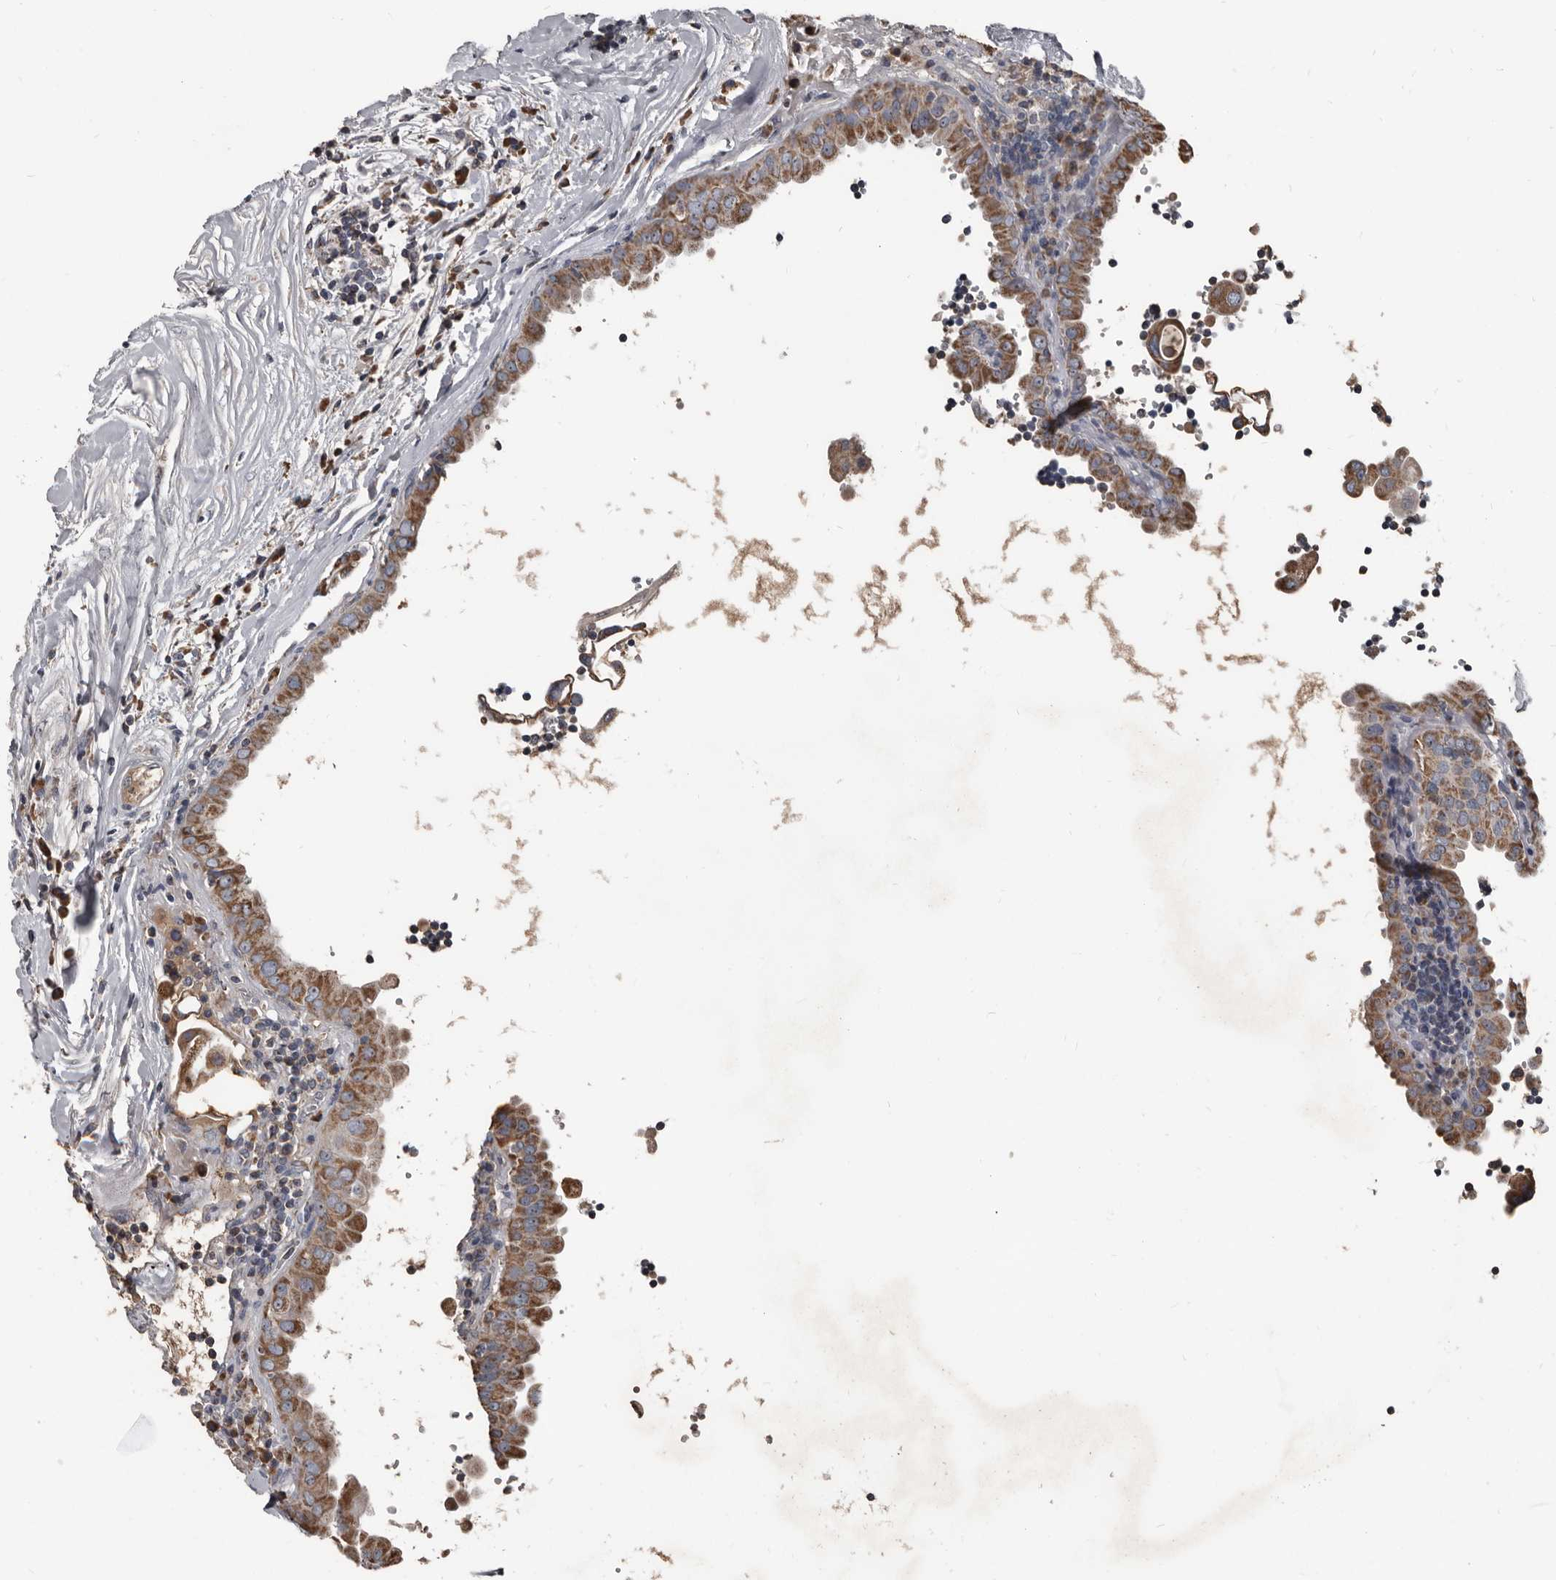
{"staining": {"intensity": "moderate", "quantity": ">75%", "location": "cytoplasmic/membranous"}, "tissue": "thyroid cancer", "cell_type": "Tumor cells", "image_type": "cancer", "snomed": [{"axis": "morphology", "description": "Papillary adenocarcinoma, NOS"}, {"axis": "topography", "description": "Thyroid gland"}], "caption": "This histopathology image reveals IHC staining of papillary adenocarcinoma (thyroid), with medium moderate cytoplasmic/membranous positivity in approximately >75% of tumor cells.", "gene": "GREB1", "patient": {"sex": "male", "age": 33}}